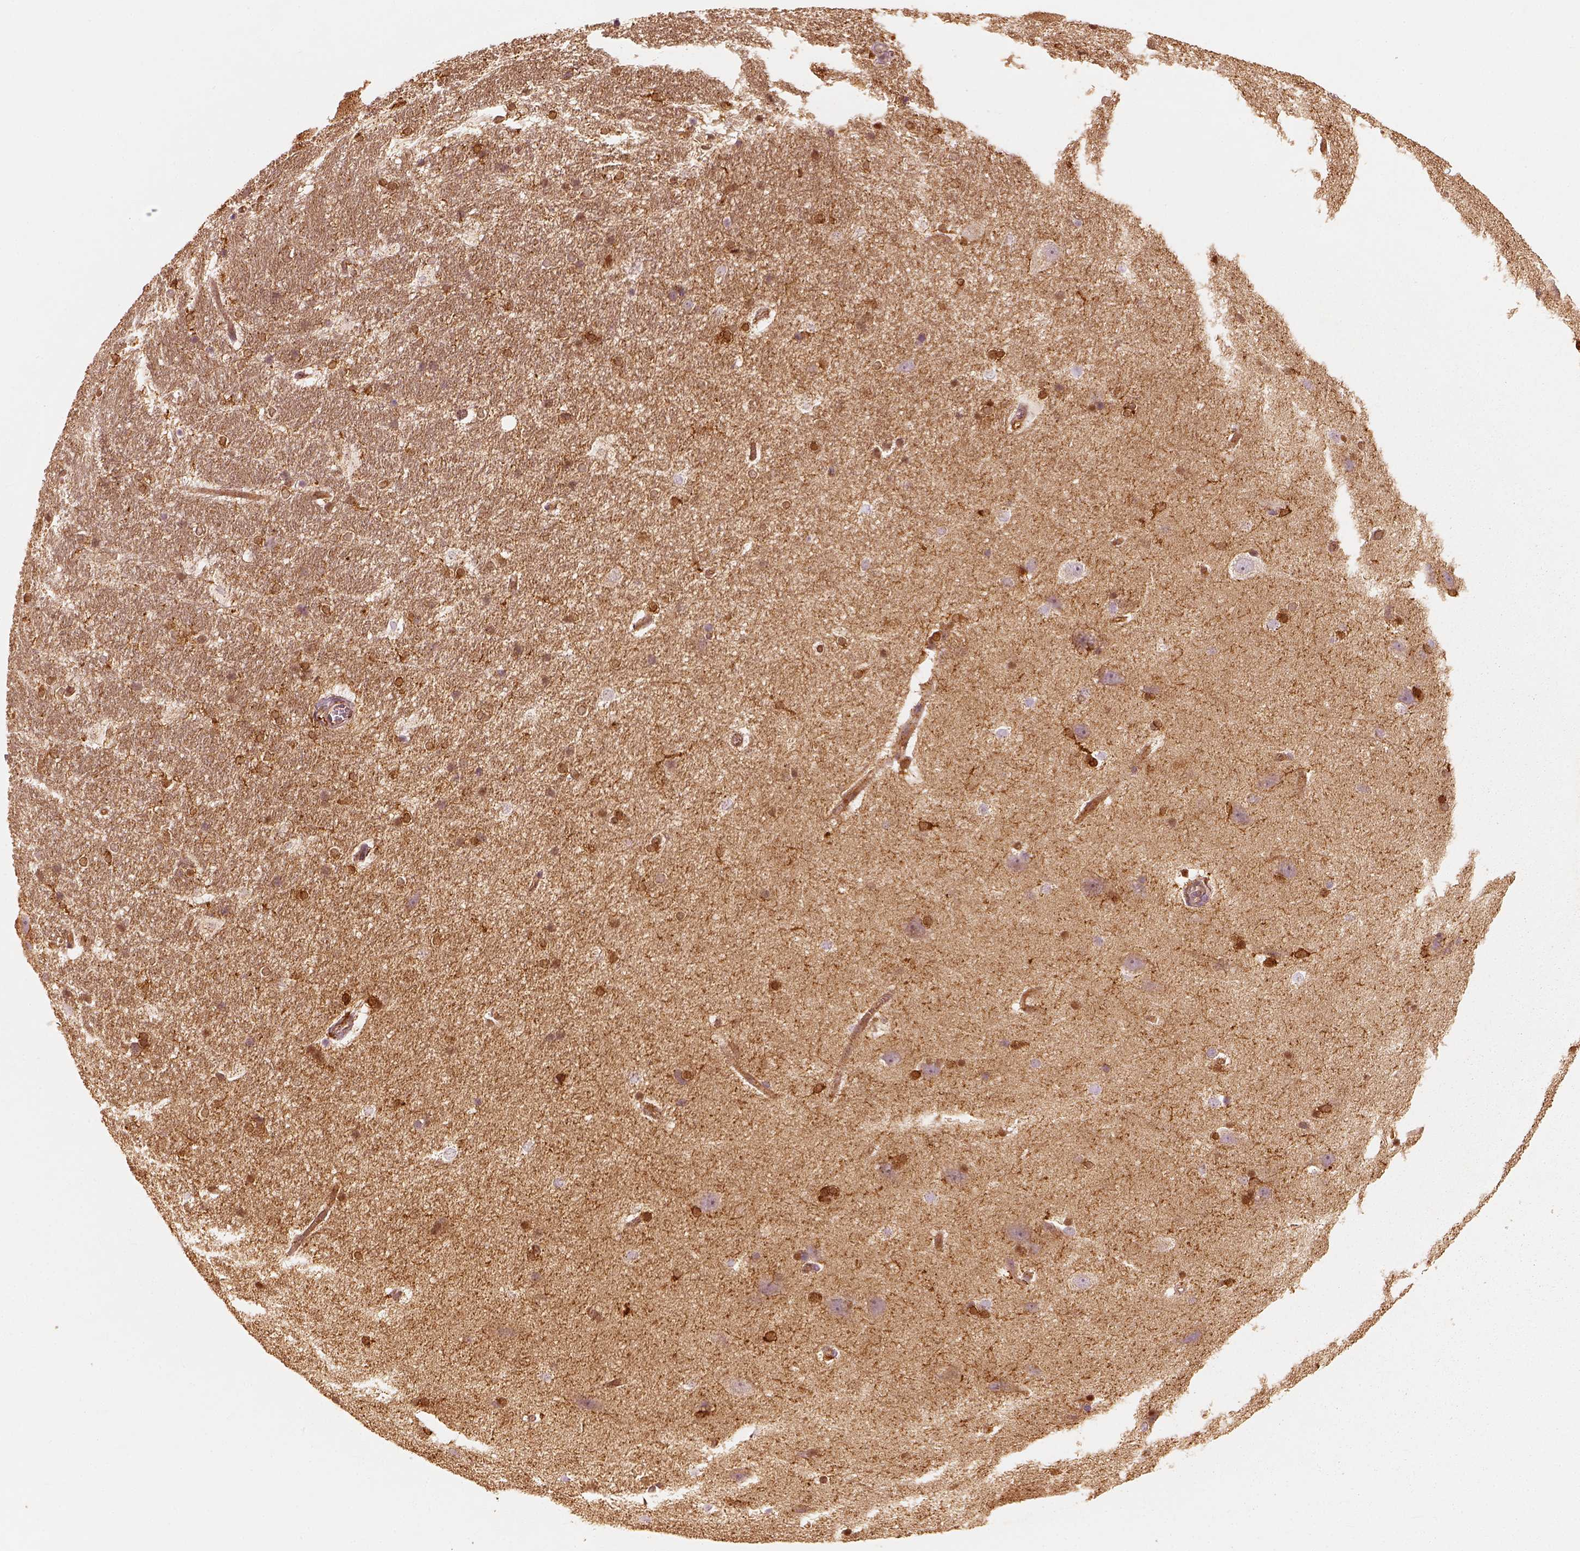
{"staining": {"intensity": "strong", "quantity": ">75%", "location": "cytoplasmic/membranous"}, "tissue": "hippocampus", "cell_type": "Glial cells", "image_type": "normal", "snomed": [{"axis": "morphology", "description": "Normal tissue, NOS"}, {"axis": "topography", "description": "Cerebral cortex"}, {"axis": "topography", "description": "Hippocampus"}], "caption": "Strong cytoplasmic/membranous staining is identified in about >75% of glial cells in unremarkable hippocampus. (DAB (3,3'-diaminobenzidine) IHC, brown staining for protein, blue staining for nuclei).", "gene": "FSCN1", "patient": {"sex": "female", "age": 19}}